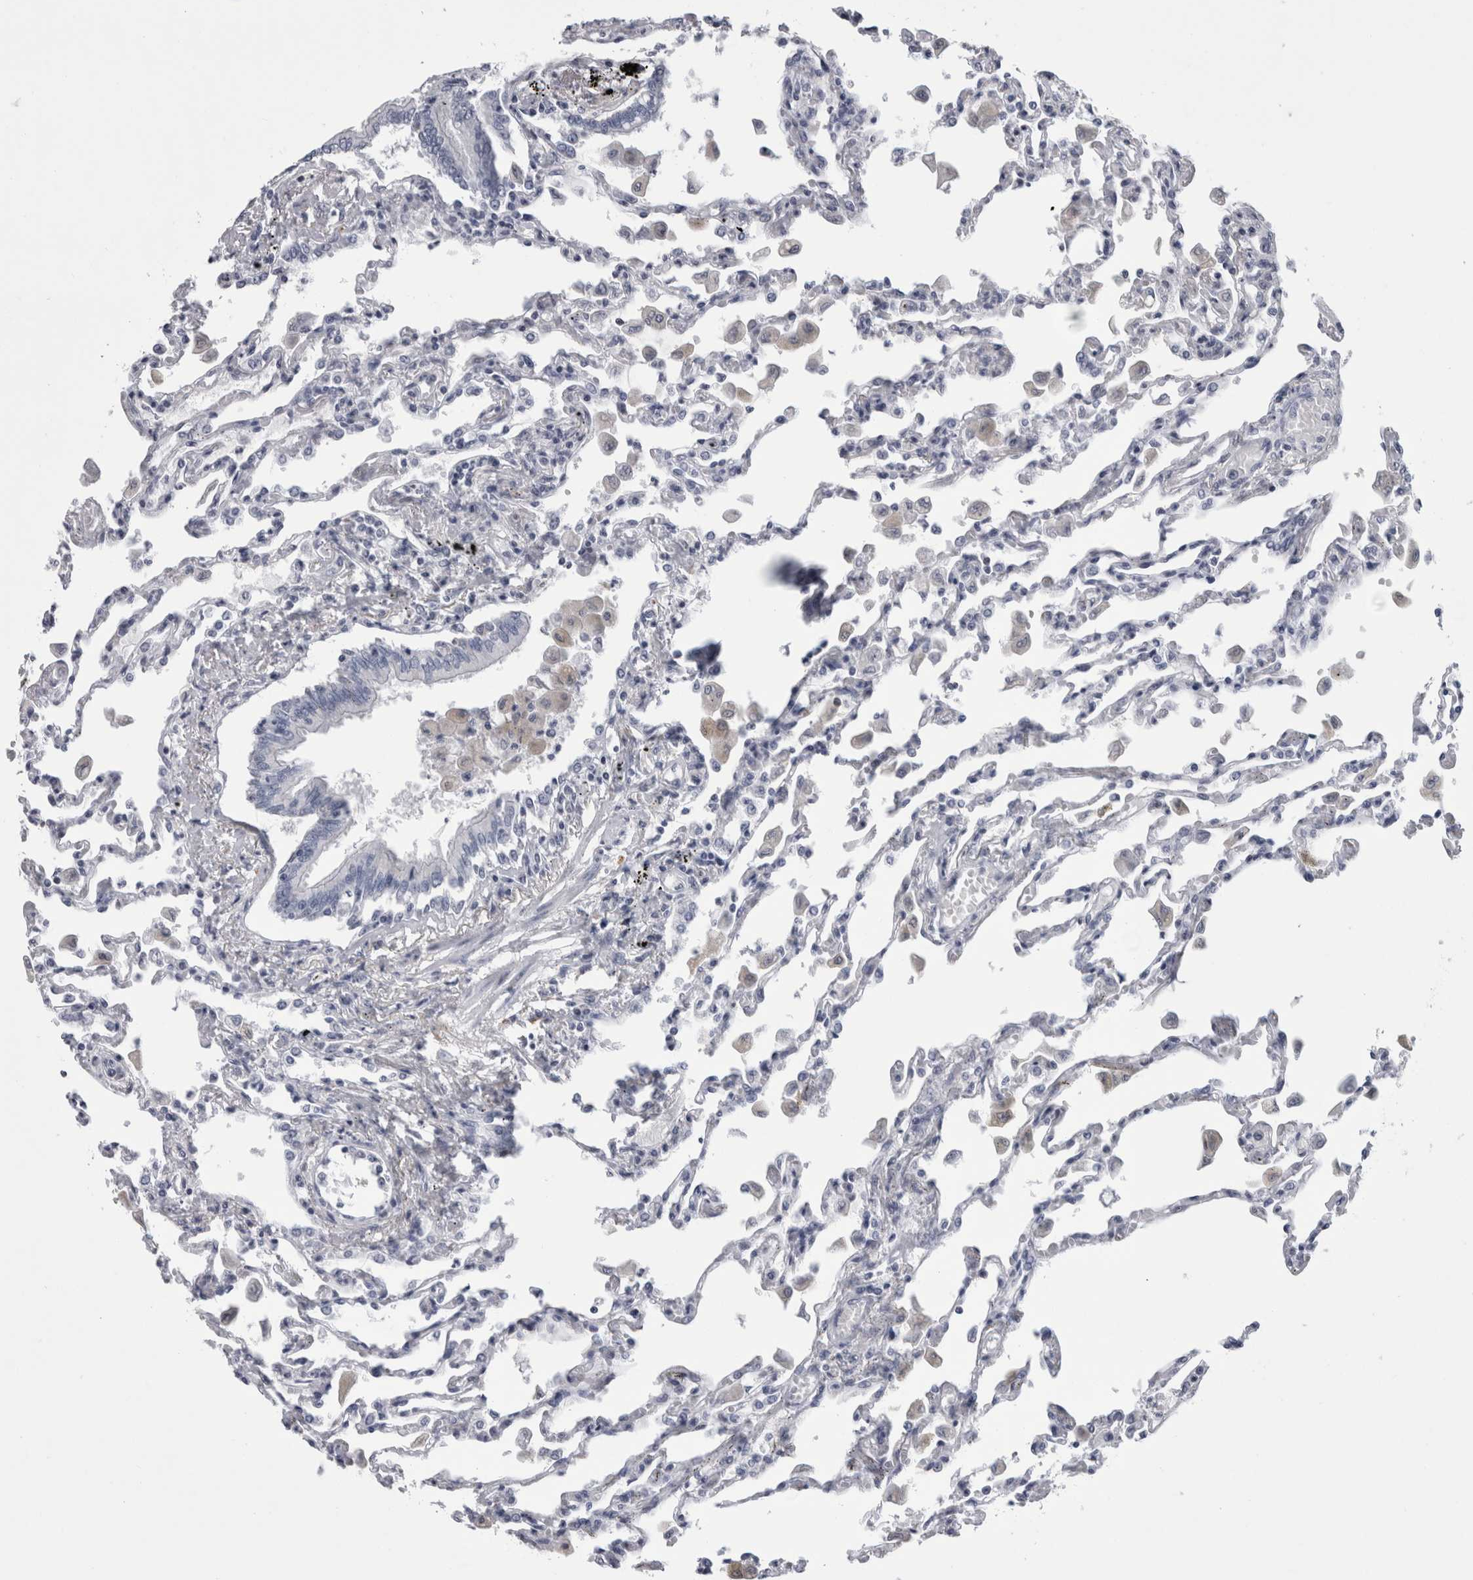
{"staining": {"intensity": "negative", "quantity": "none", "location": "none"}, "tissue": "lung", "cell_type": "Alveolar cells", "image_type": "normal", "snomed": [{"axis": "morphology", "description": "Normal tissue, NOS"}, {"axis": "topography", "description": "Bronchus"}, {"axis": "topography", "description": "Lung"}], "caption": "The image reveals no staining of alveolar cells in unremarkable lung. Brightfield microscopy of immunohistochemistry stained with DAB (brown) and hematoxylin (blue), captured at high magnification.", "gene": "ACOT7", "patient": {"sex": "female", "age": 49}}